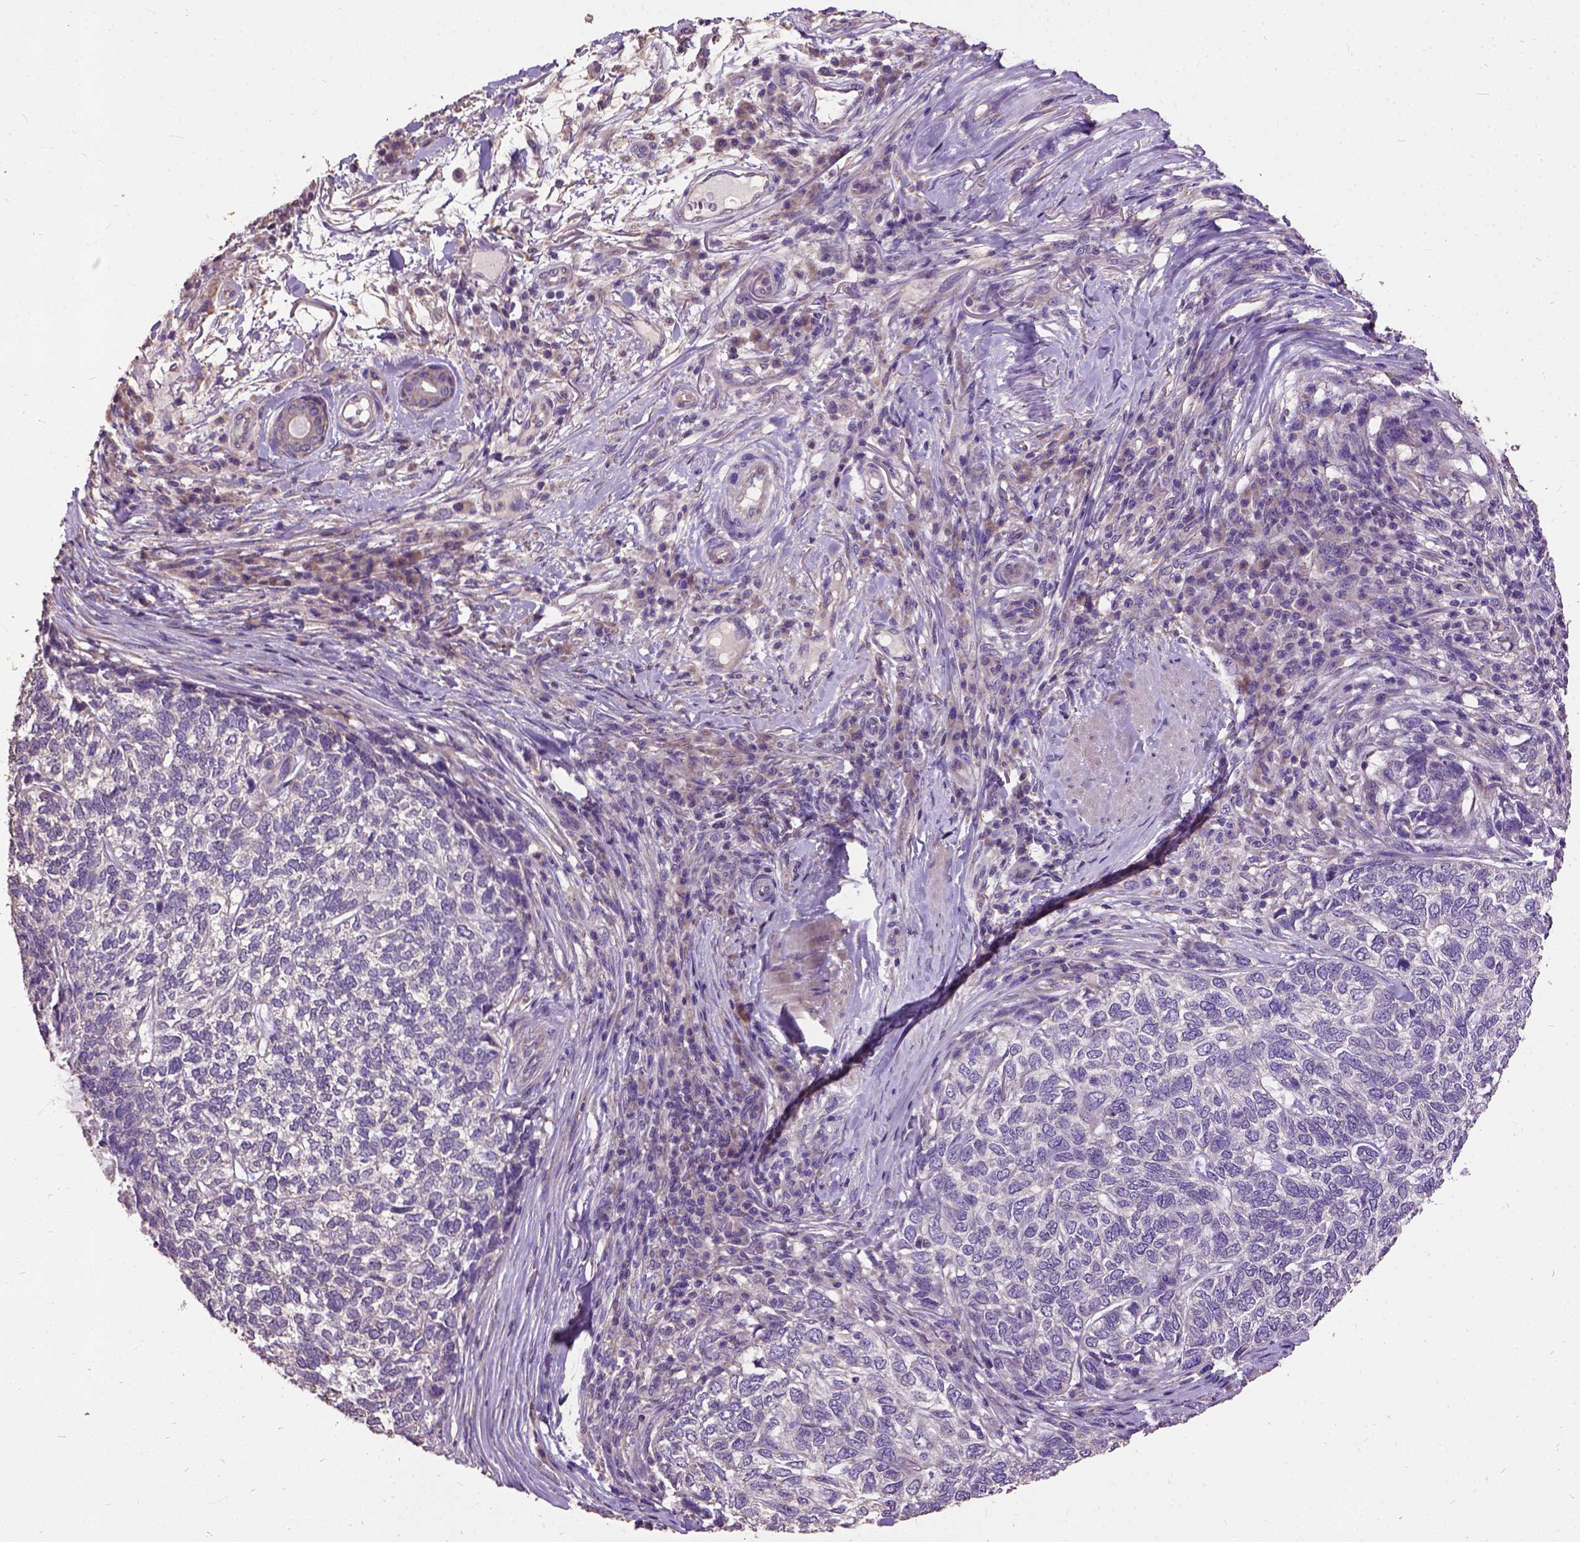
{"staining": {"intensity": "negative", "quantity": "none", "location": "none"}, "tissue": "skin cancer", "cell_type": "Tumor cells", "image_type": "cancer", "snomed": [{"axis": "morphology", "description": "Basal cell carcinoma"}, {"axis": "topography", "description": "Skin"}], "caption": "Immunohistochemistry (IHC) photomicrograph of neoplastic tissue: skin basal cell carcinoma stained with DAB displays no significant protein staining in tumor cells.", "gene": "DQX1", "patient": {"sex": "female", "age": 65}}